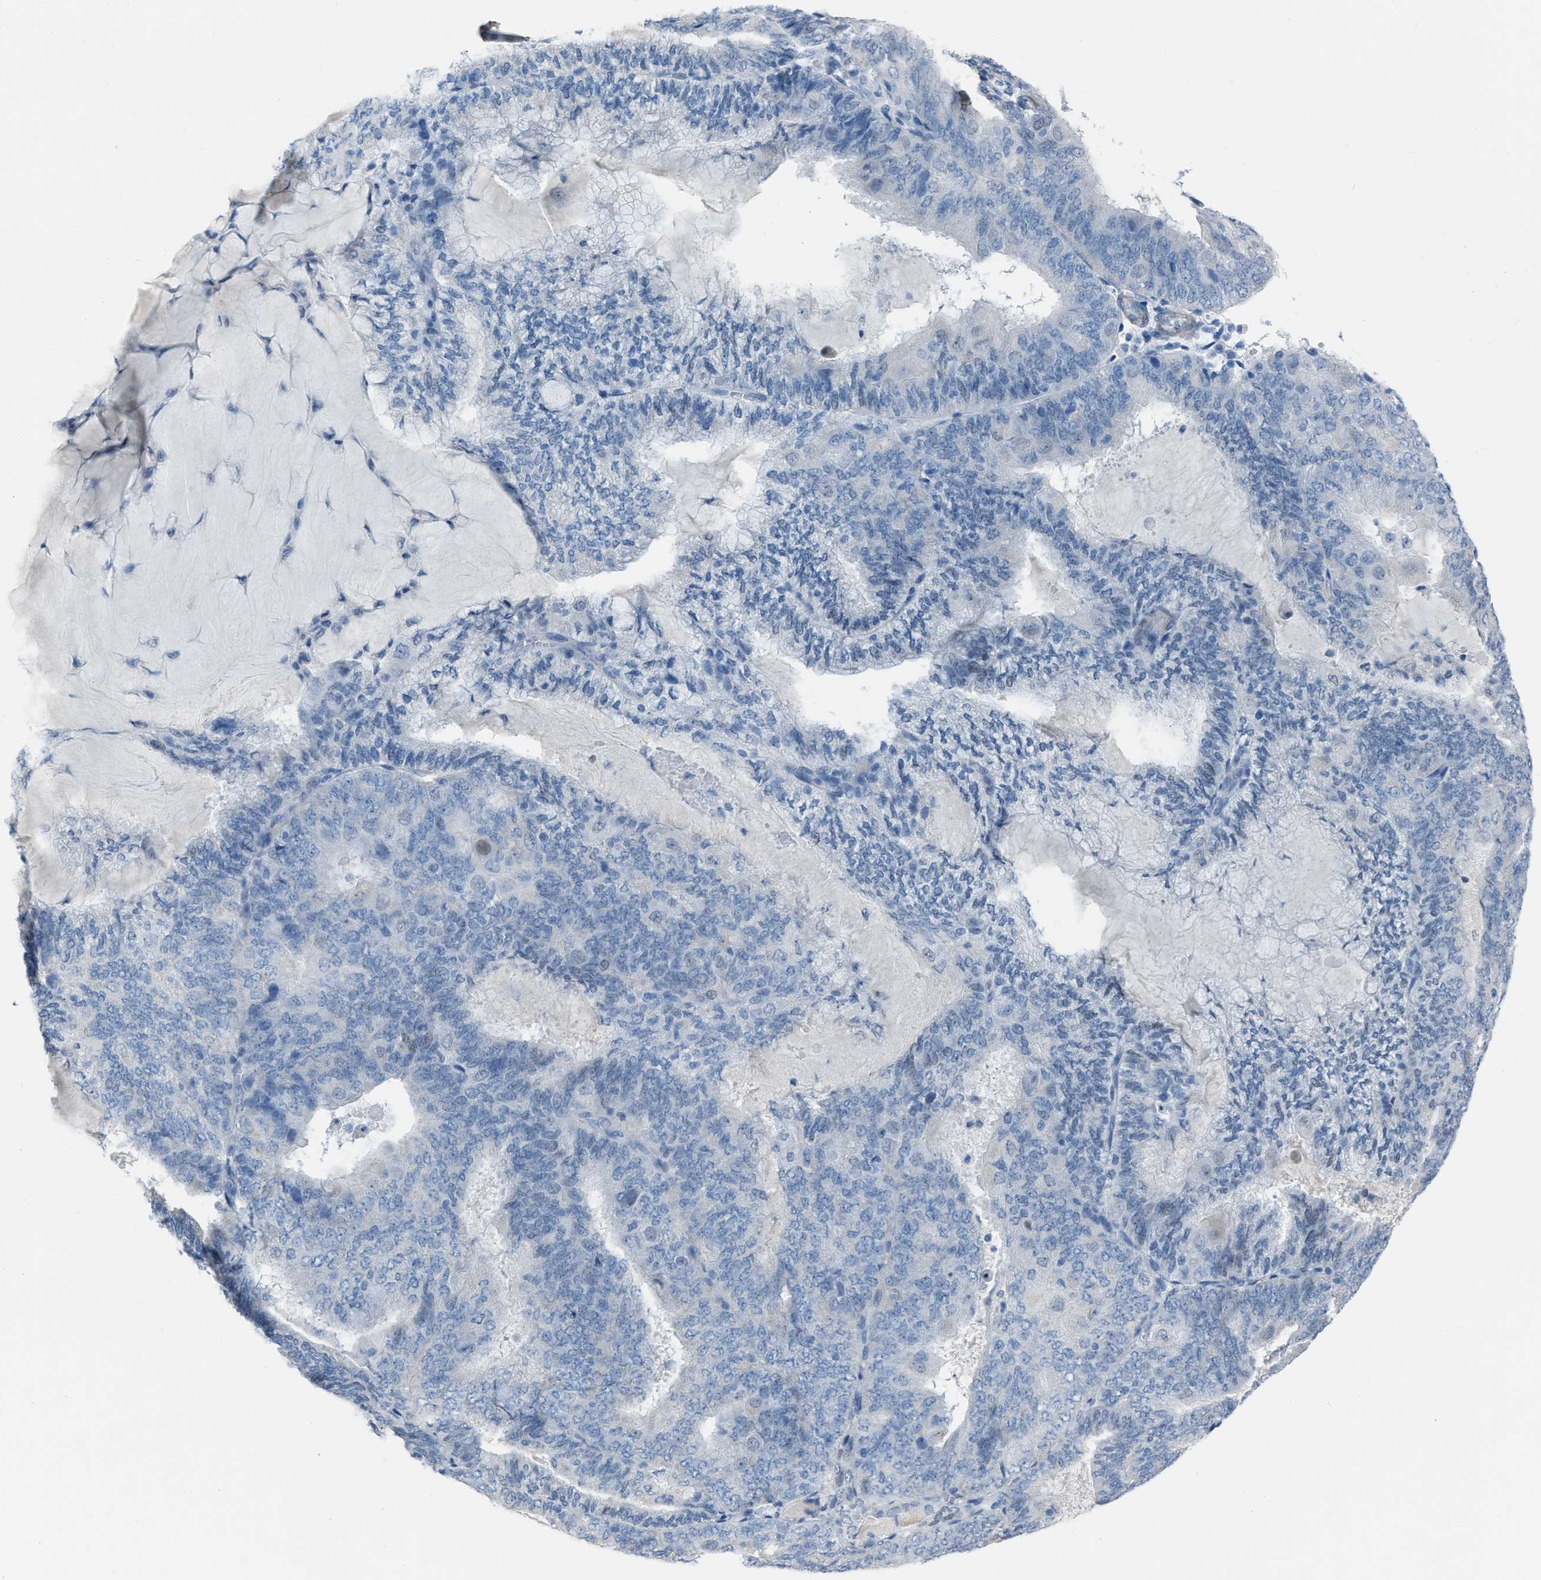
{"staining": {"intensity": "negative", "quantity": "none", "location": "none"}, "tissue": "endometrial cancer", "cell_type": "Tumor cells", "image_type": "cancer", "snomed": [{"axis": "morphology", "description": "Adenocarcinoma, NOS"}, {"axis": "topography", "description": "Endometrium"}], "caption": "An IHC histopathology image of endometrial adenocarcinoma is shown. There is no staining in tumor cells of endometrial adenocarcinoma. (DAB IHC visualized using brightfield microscopy, high magnification).", "gene": "SPATC1L", "patient": {"sex": "female", "age": 81}}